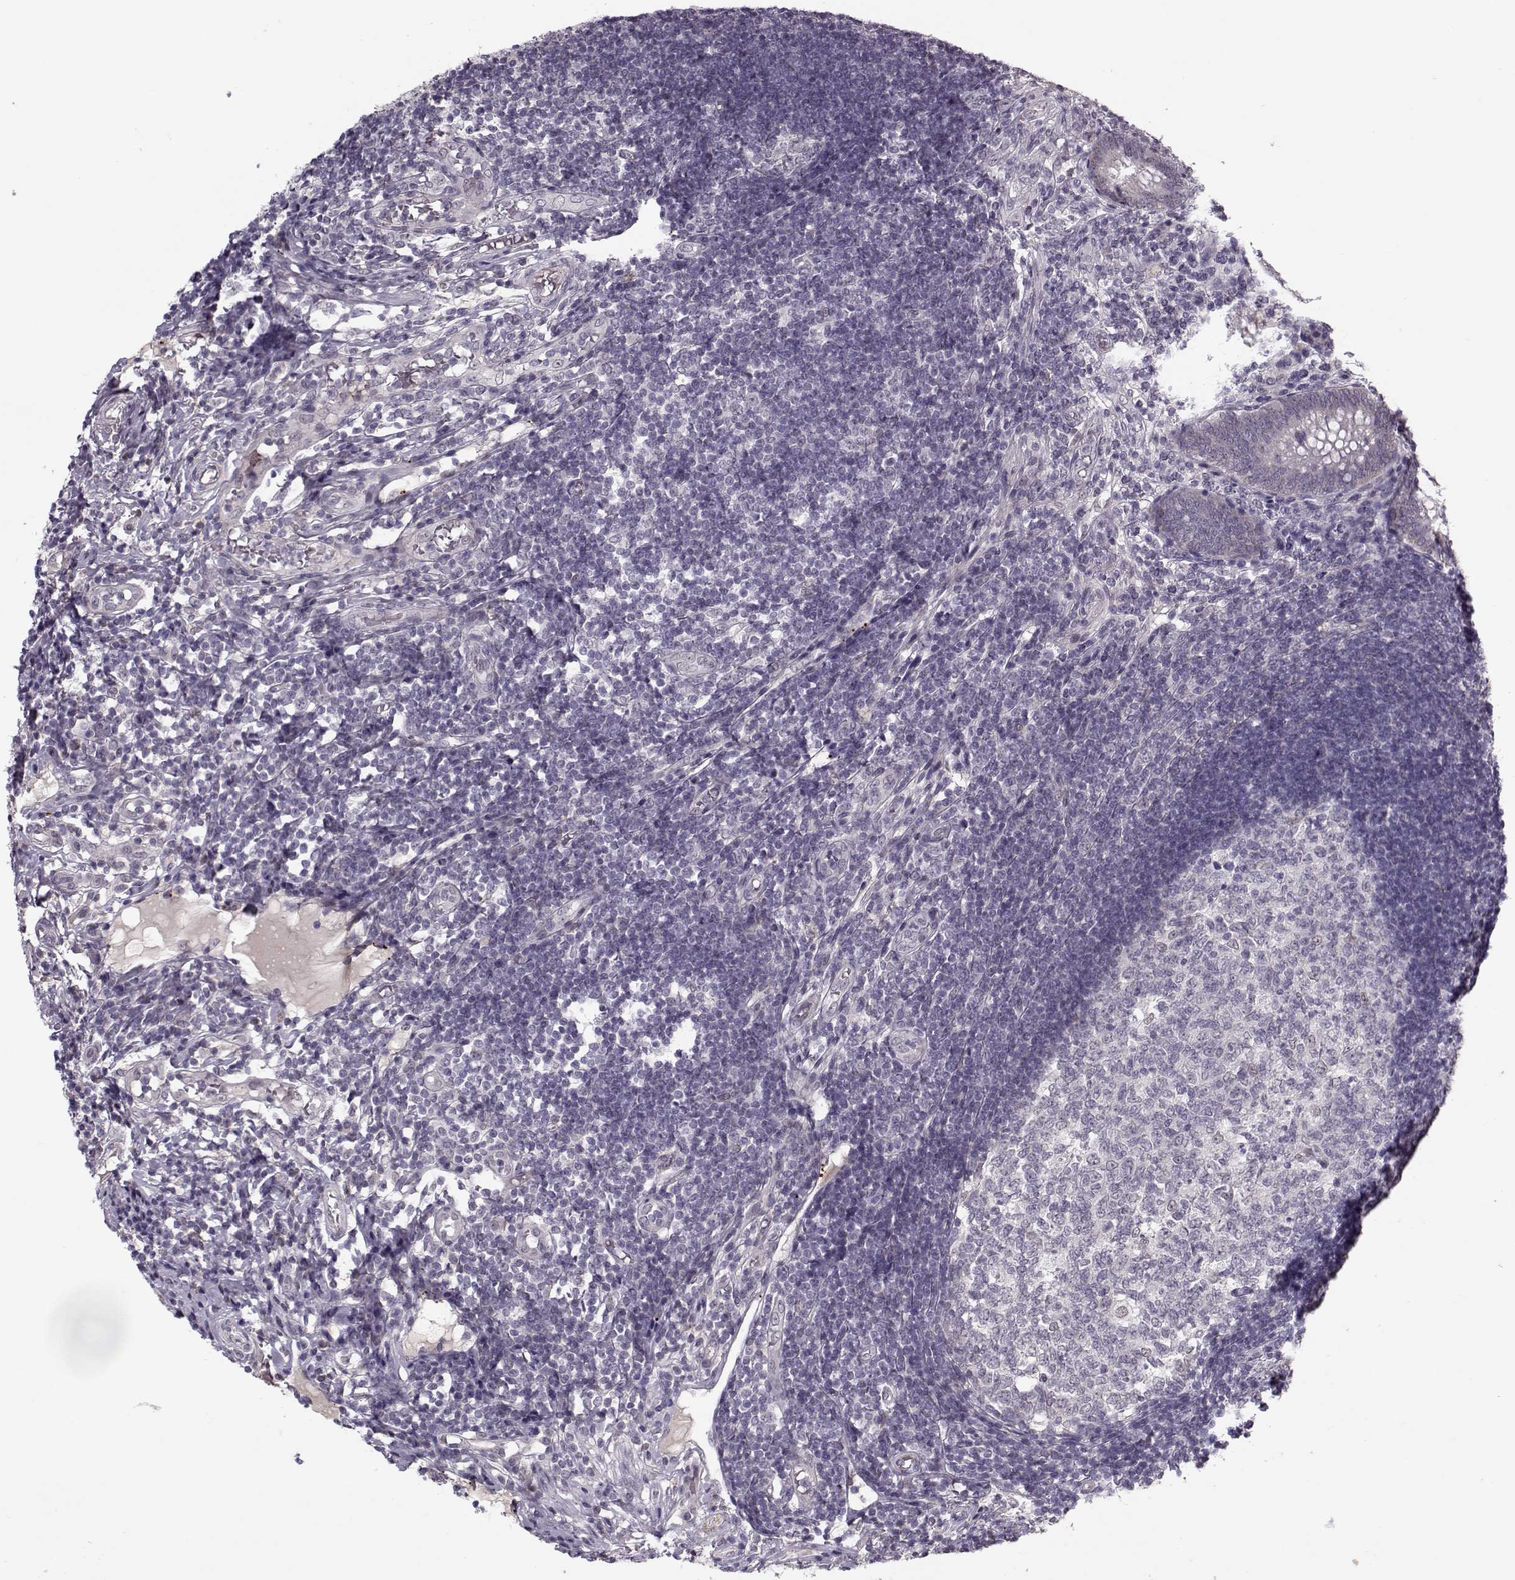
{"staining": {"intensity": "negative", "quantity": "none", "location": "none"}, "tissue": "appendix", "cell_type": "Glandular cells", "image_type": "normal", "snomed": [{"axis": "morphology", "description": "Normal tissue, NOS"}, {"axis": "morphology", "description": "Inflammation, NOS"}, {"axis": "topography", "description": "Appendix"}], "caption": "Immunohistochemistry (IHC) photomicrograph of normal human appendix stained for a protein (brown), which exhibits no positivity in glandular cells.", "gene": "DNAI3", "patient": {"sex": "male", "age": 16}}